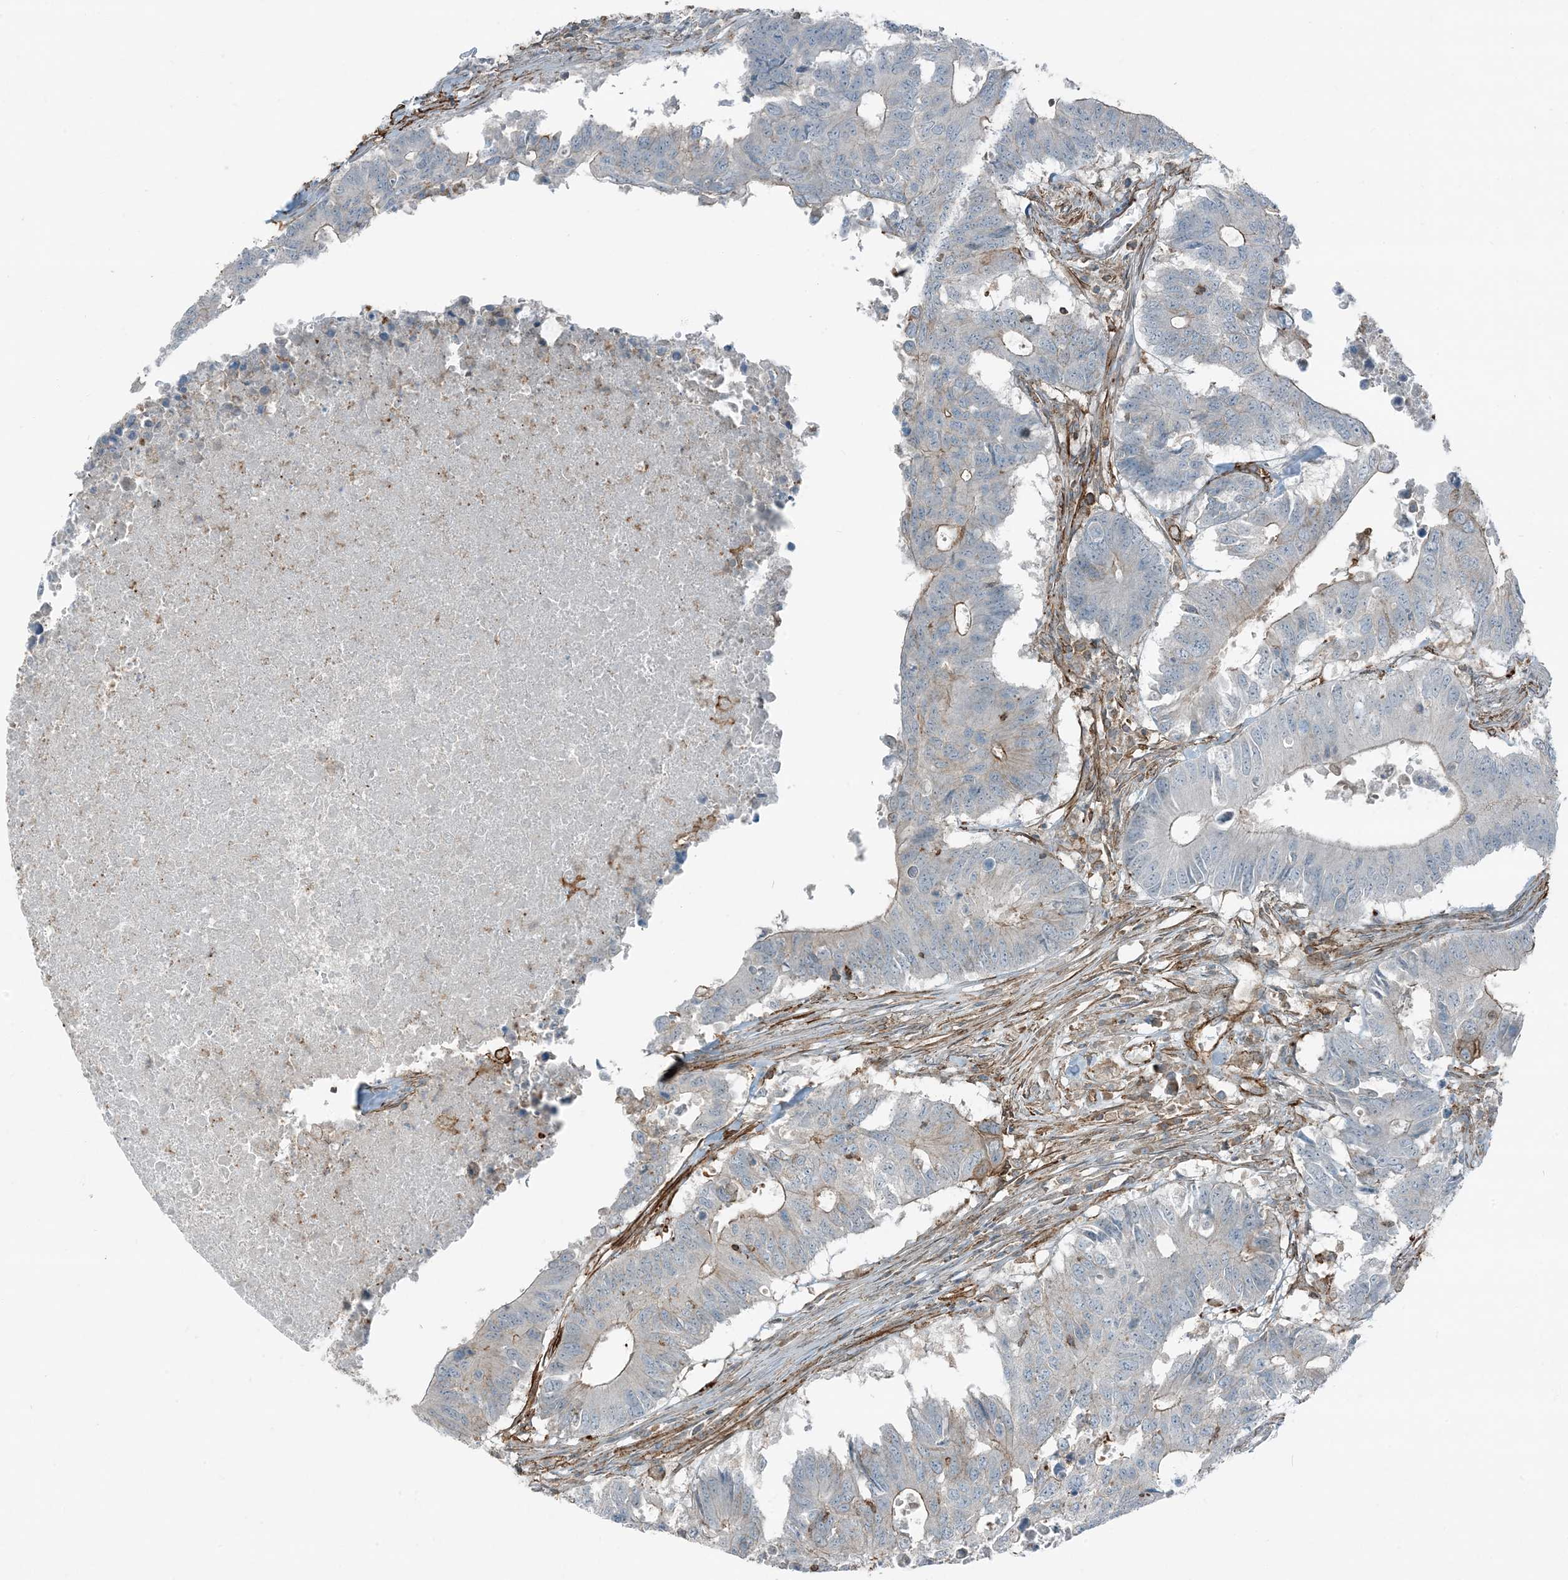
{"staining": {"intensity": "weak", "quantity": "<25%", "location": "cytoplasmic/membranous"}, "tissue": "colorectal cancer", "cell_type": "Tumor cells", "image_type": "cancer", "snomed": [{"axis": "morphology", "description": "Adenocarcinoma, NOS"}, {"axis": "topography", "description": "Colon"}], "caption": "Immunohistochemistry (IHC) photomicrograph of neoplastic tissue: colorectal cancer stained with DAB (3,3'-diaminobenzidine) exhibits no significant protein expression in tumor cells. (Brightfield microscopy of DAB immunohistochemistry at high magnification).", "gene": "APOBEC3C", "patient": {"sex": "male", "age": 71}}